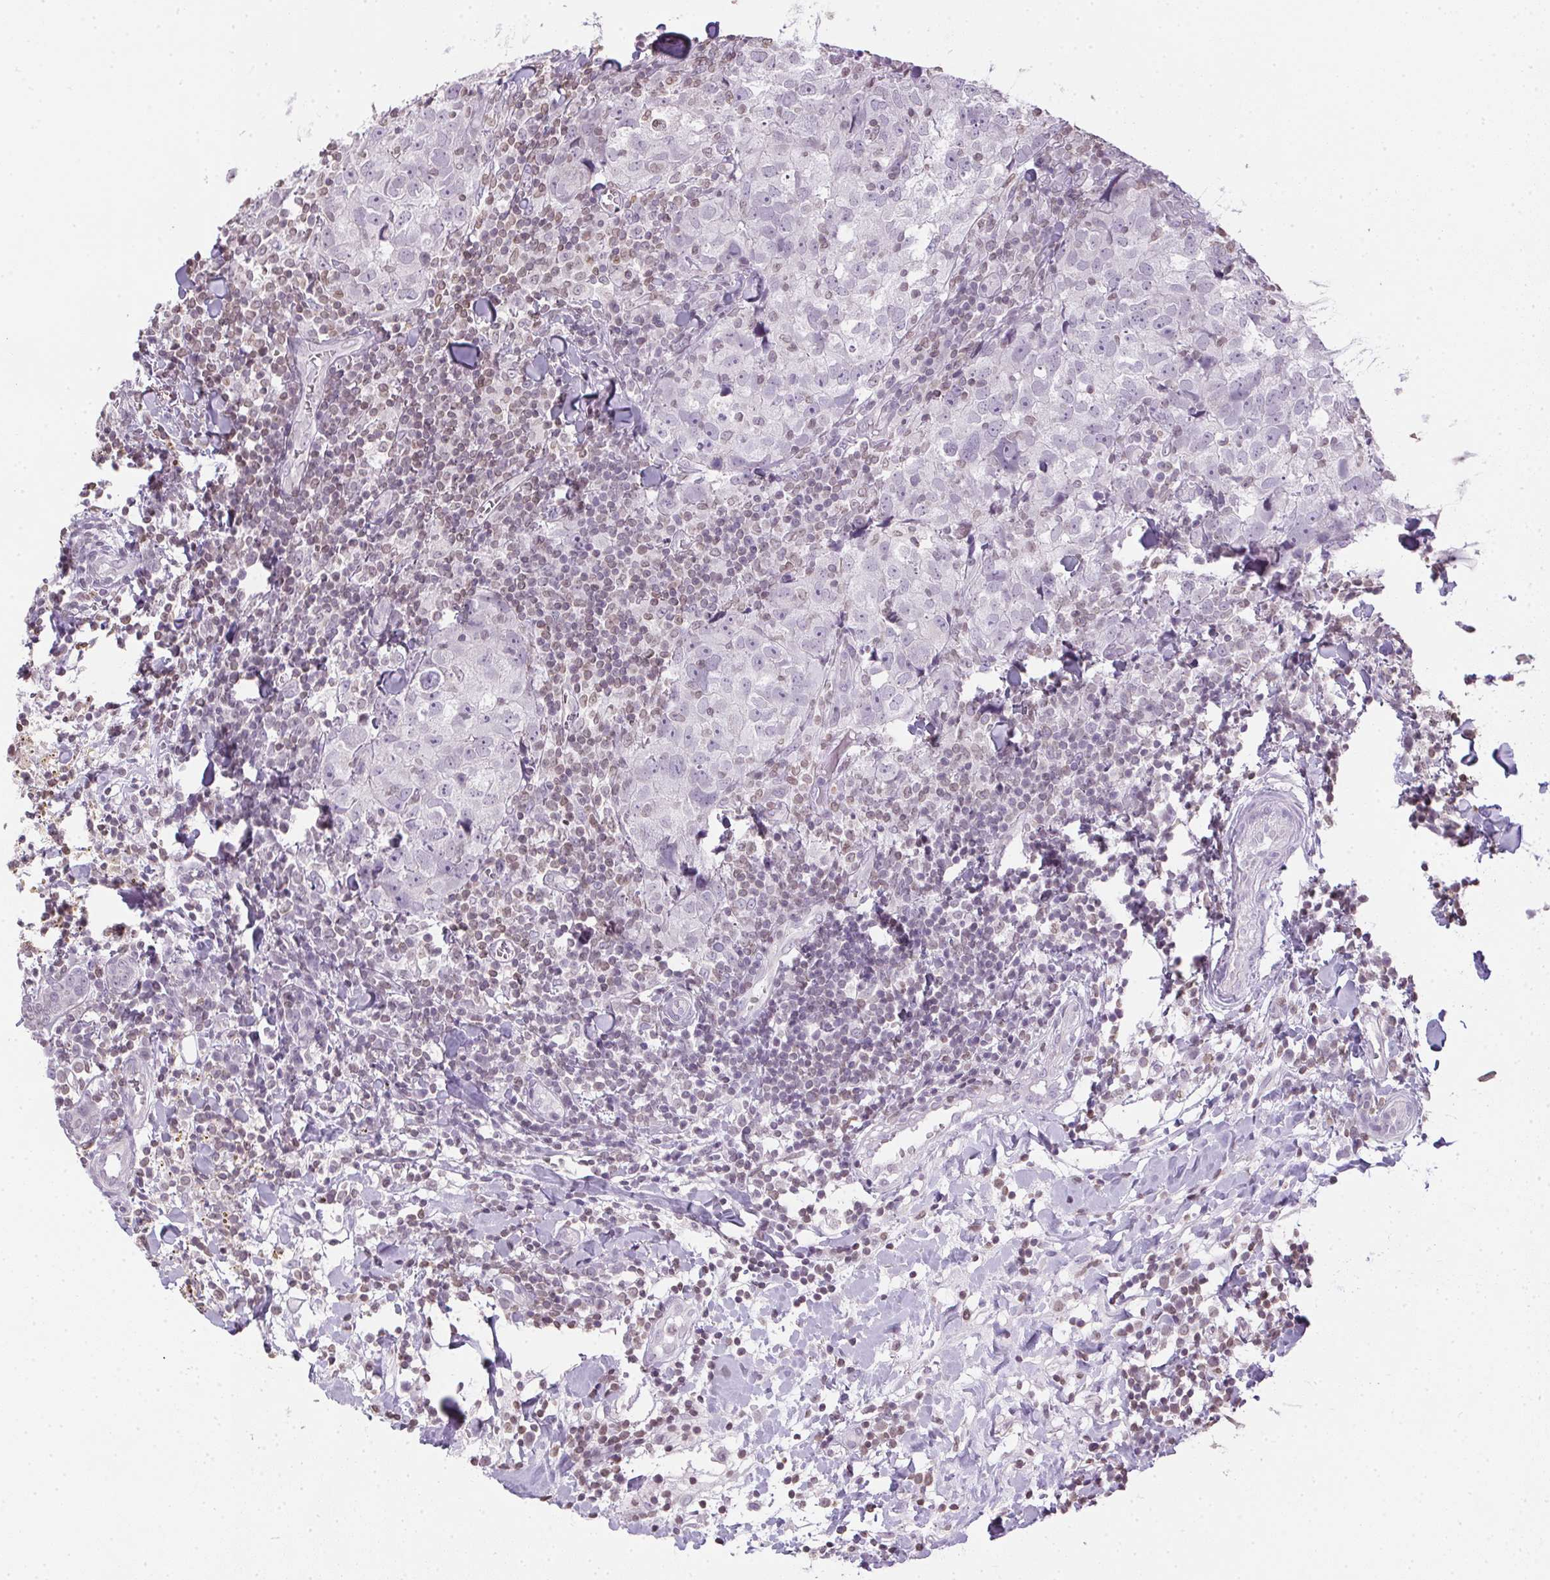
{"staining": {"intensity": "negative", "quantity": "none", "location": "none"}, "tissue": "breast cancer", "cell_type": "Tumor cells", "image_type": "cancer", "snomed": [{"axis": "morphology", "description": "Duct carcinoma"}, {"axis": "topography", "description": "Breast"}], "caption": "A photomicrograph of infiltrating ductal carcinoma (breast) stained for a protein displays no brown staining in tumor cells.", "gene": "PRL", "patient": {"sex": "female", "age": 30}}